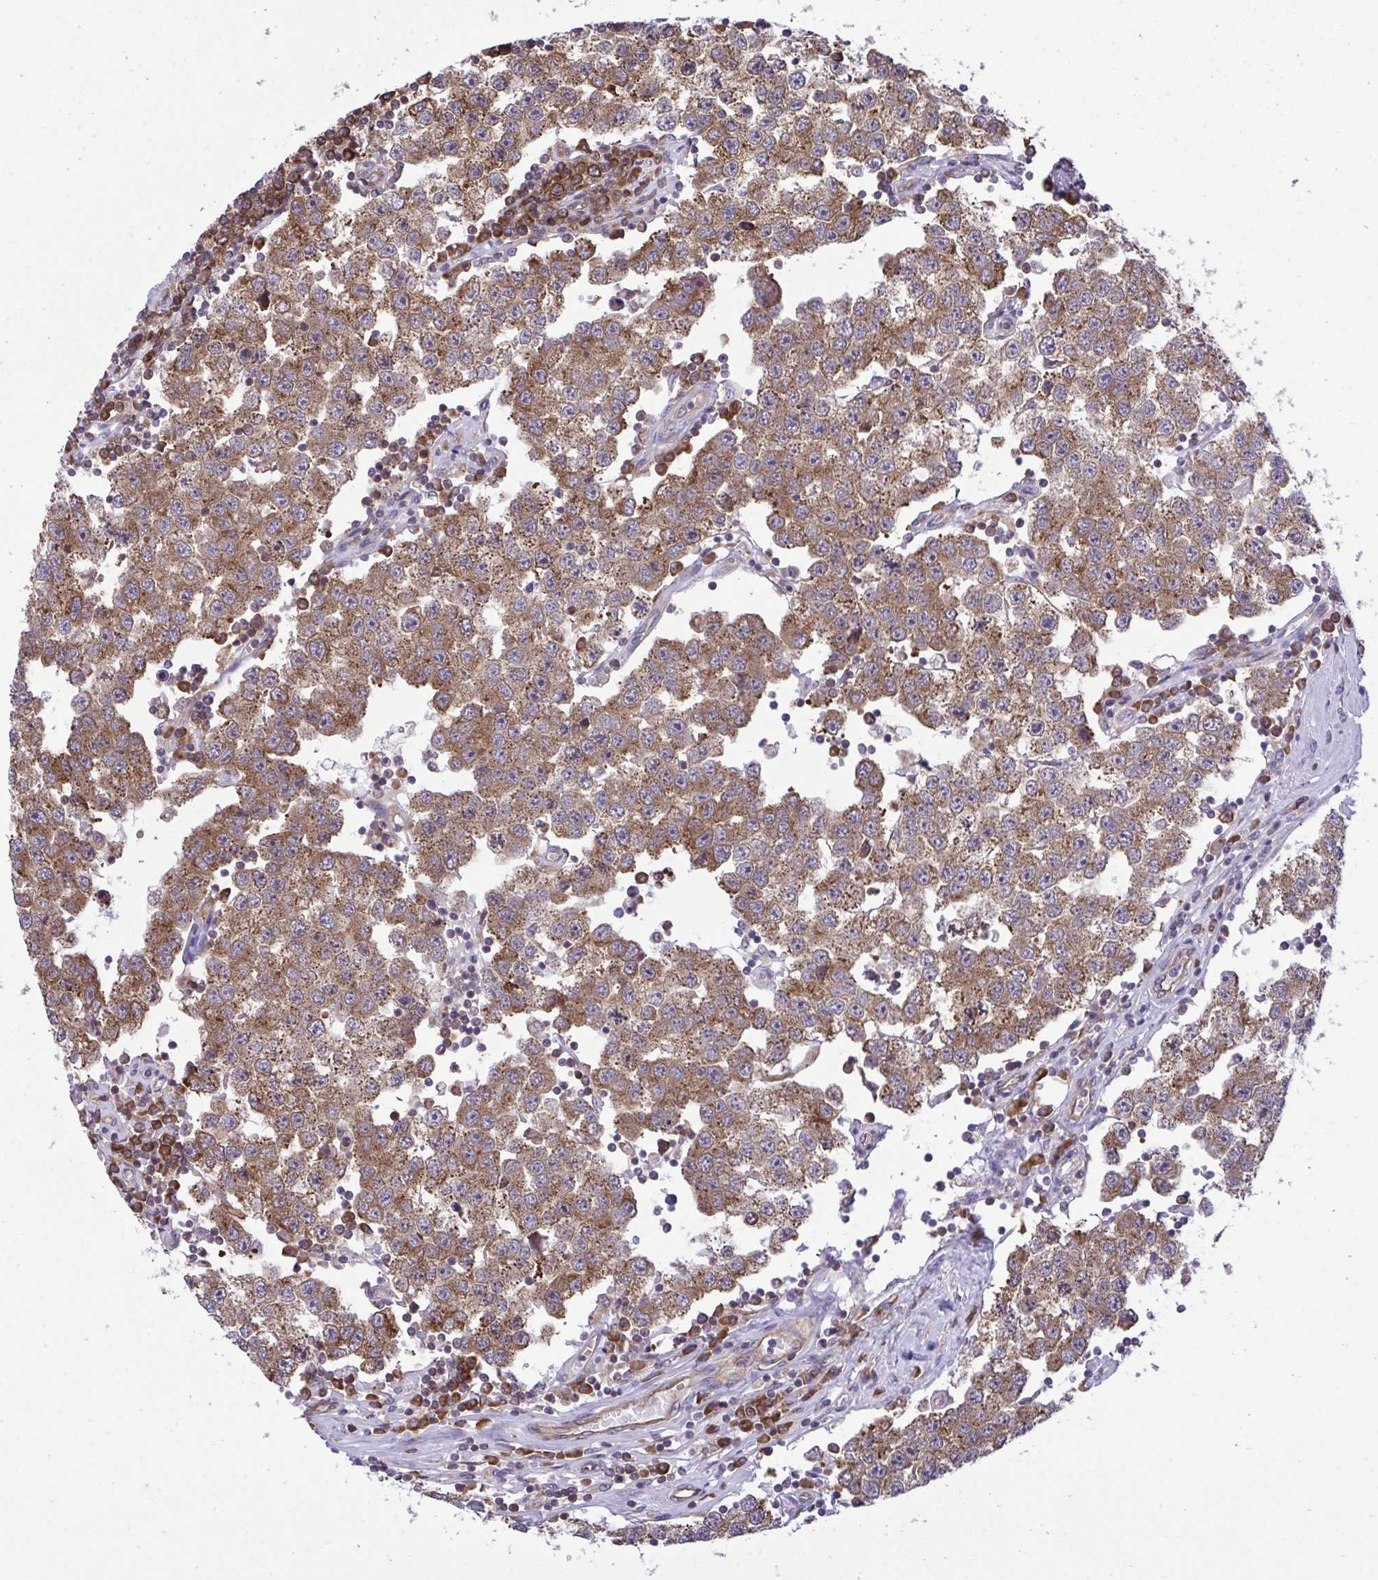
{"staining": {"intensity": "moderate", "quantity": ">75%", "location": "cytoplasmic/membranous"}, "tissue": "testis cancer", "cell_type": "Tumor cells", "image_type": "cancer", "snomed": [{"axis": "morphology", "description": "Seminoma, NOS"}, {"axis": "topography", "description": "Testis"}], "caption": "Immunohistochemistry micrograph of testis cancer (seminoma) stained for a protein (brown), which shows medium levels of moderate cytoplasmic/membranous staining in about >75% of tumor cells.", "gene": "RPS15", "patient": {"sex": "male", "age": 34}}